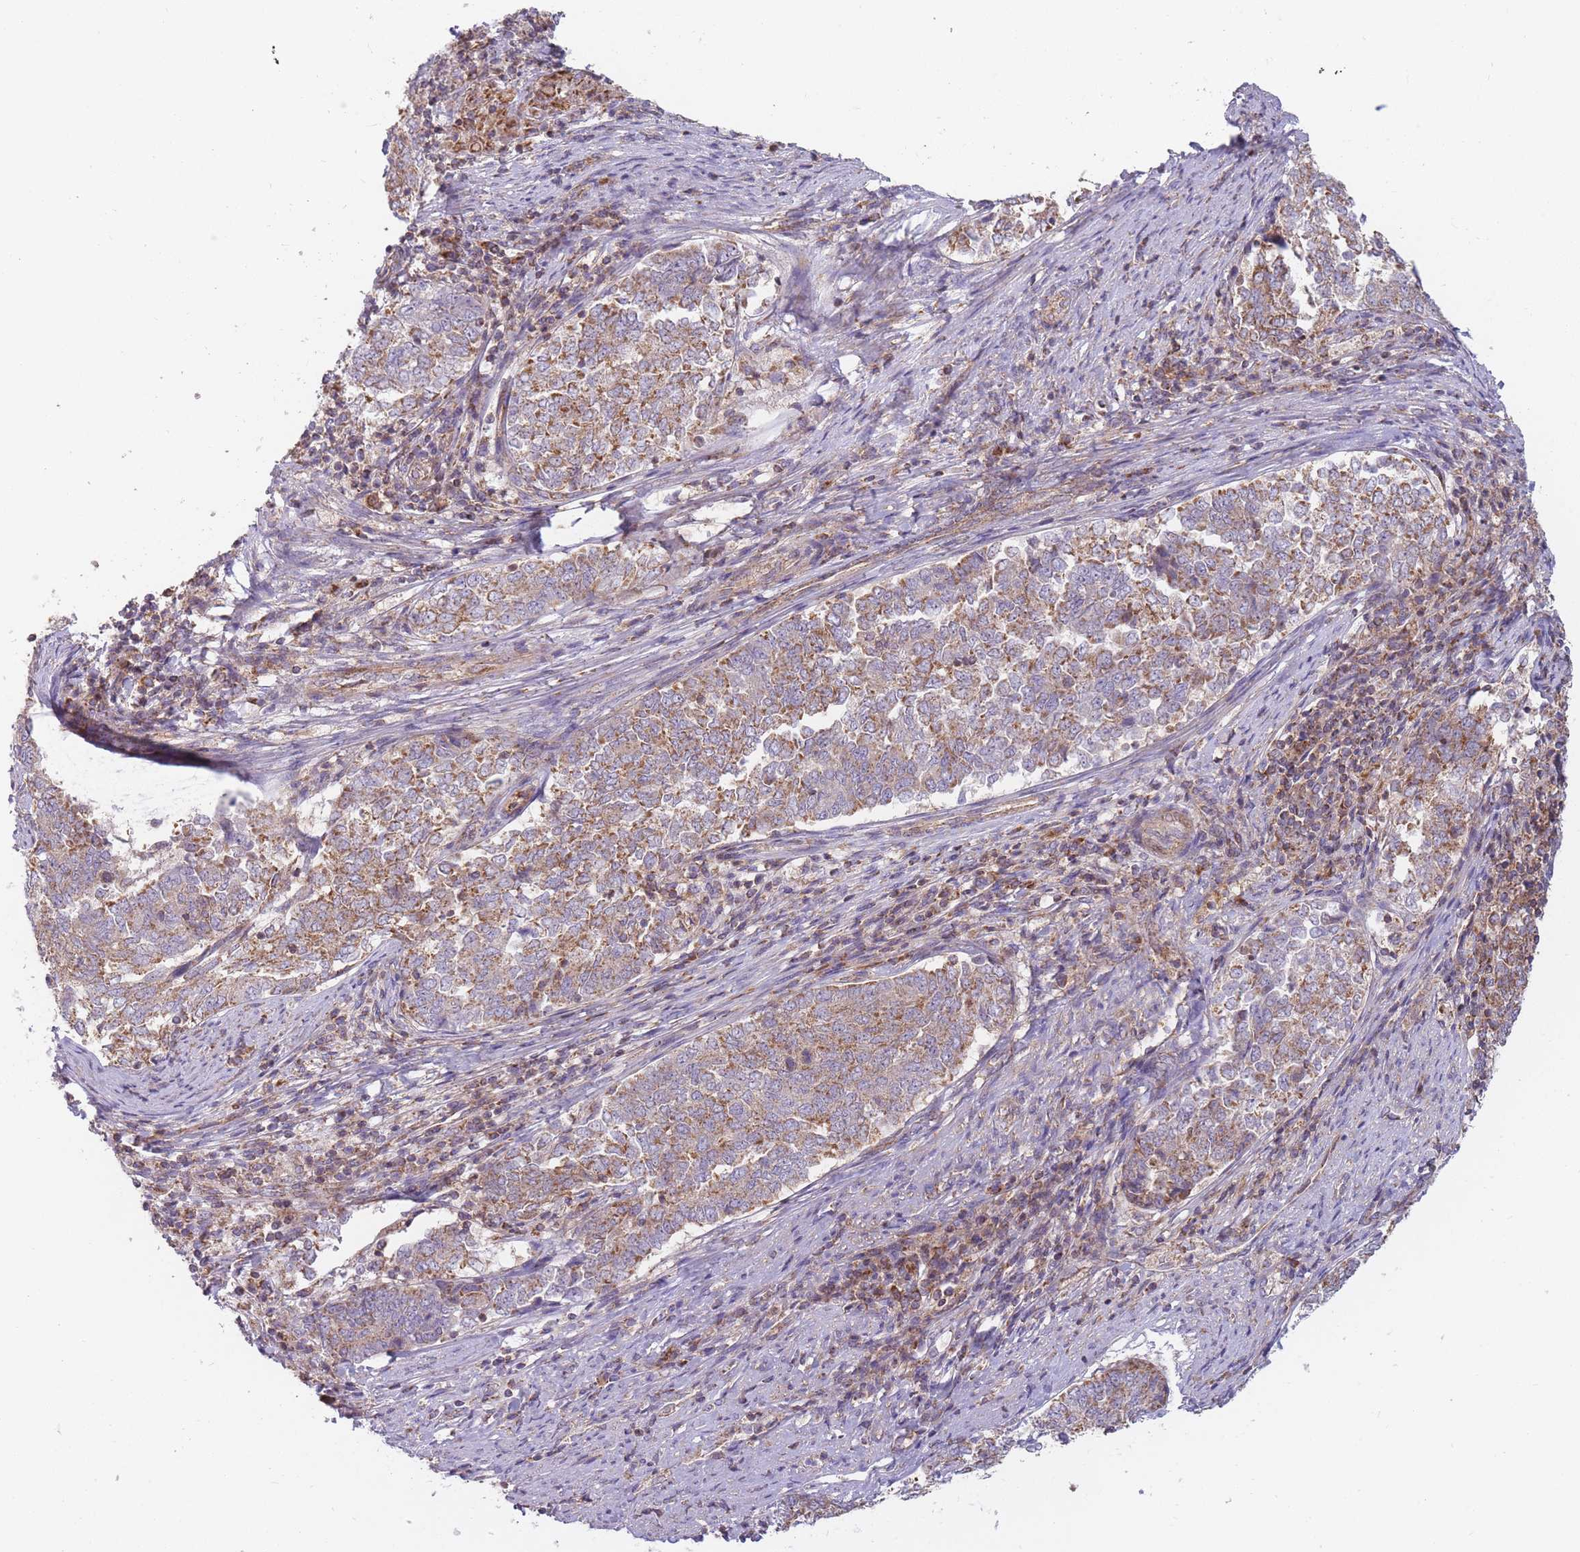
{"staining": {"intensity": "moderate", "quantity": ">75%", "location": "cytoplasmic/membranous"}, "tissue": "endometrial cancer", "cell_type": "Tumor cells", "image_type": "cancer", "snomed": [{"axis": "morphology", "description": "Adenocarcinoma, NOS"}, {"axis": "topography", "description": "Endometrium"}], "caption": "Protein staining of adenocarcinoma (endometrial) tissue demonstrates moderate cytoplasmic/membranous expression in approximately >75% of tumor cells. (DAB (3,3'-diaminobenzidine) IHC, brown staining for protein, blue staining for nuclei).", "gene": "NDUFA9", "patient": {"sex": "female", "age": 80}}